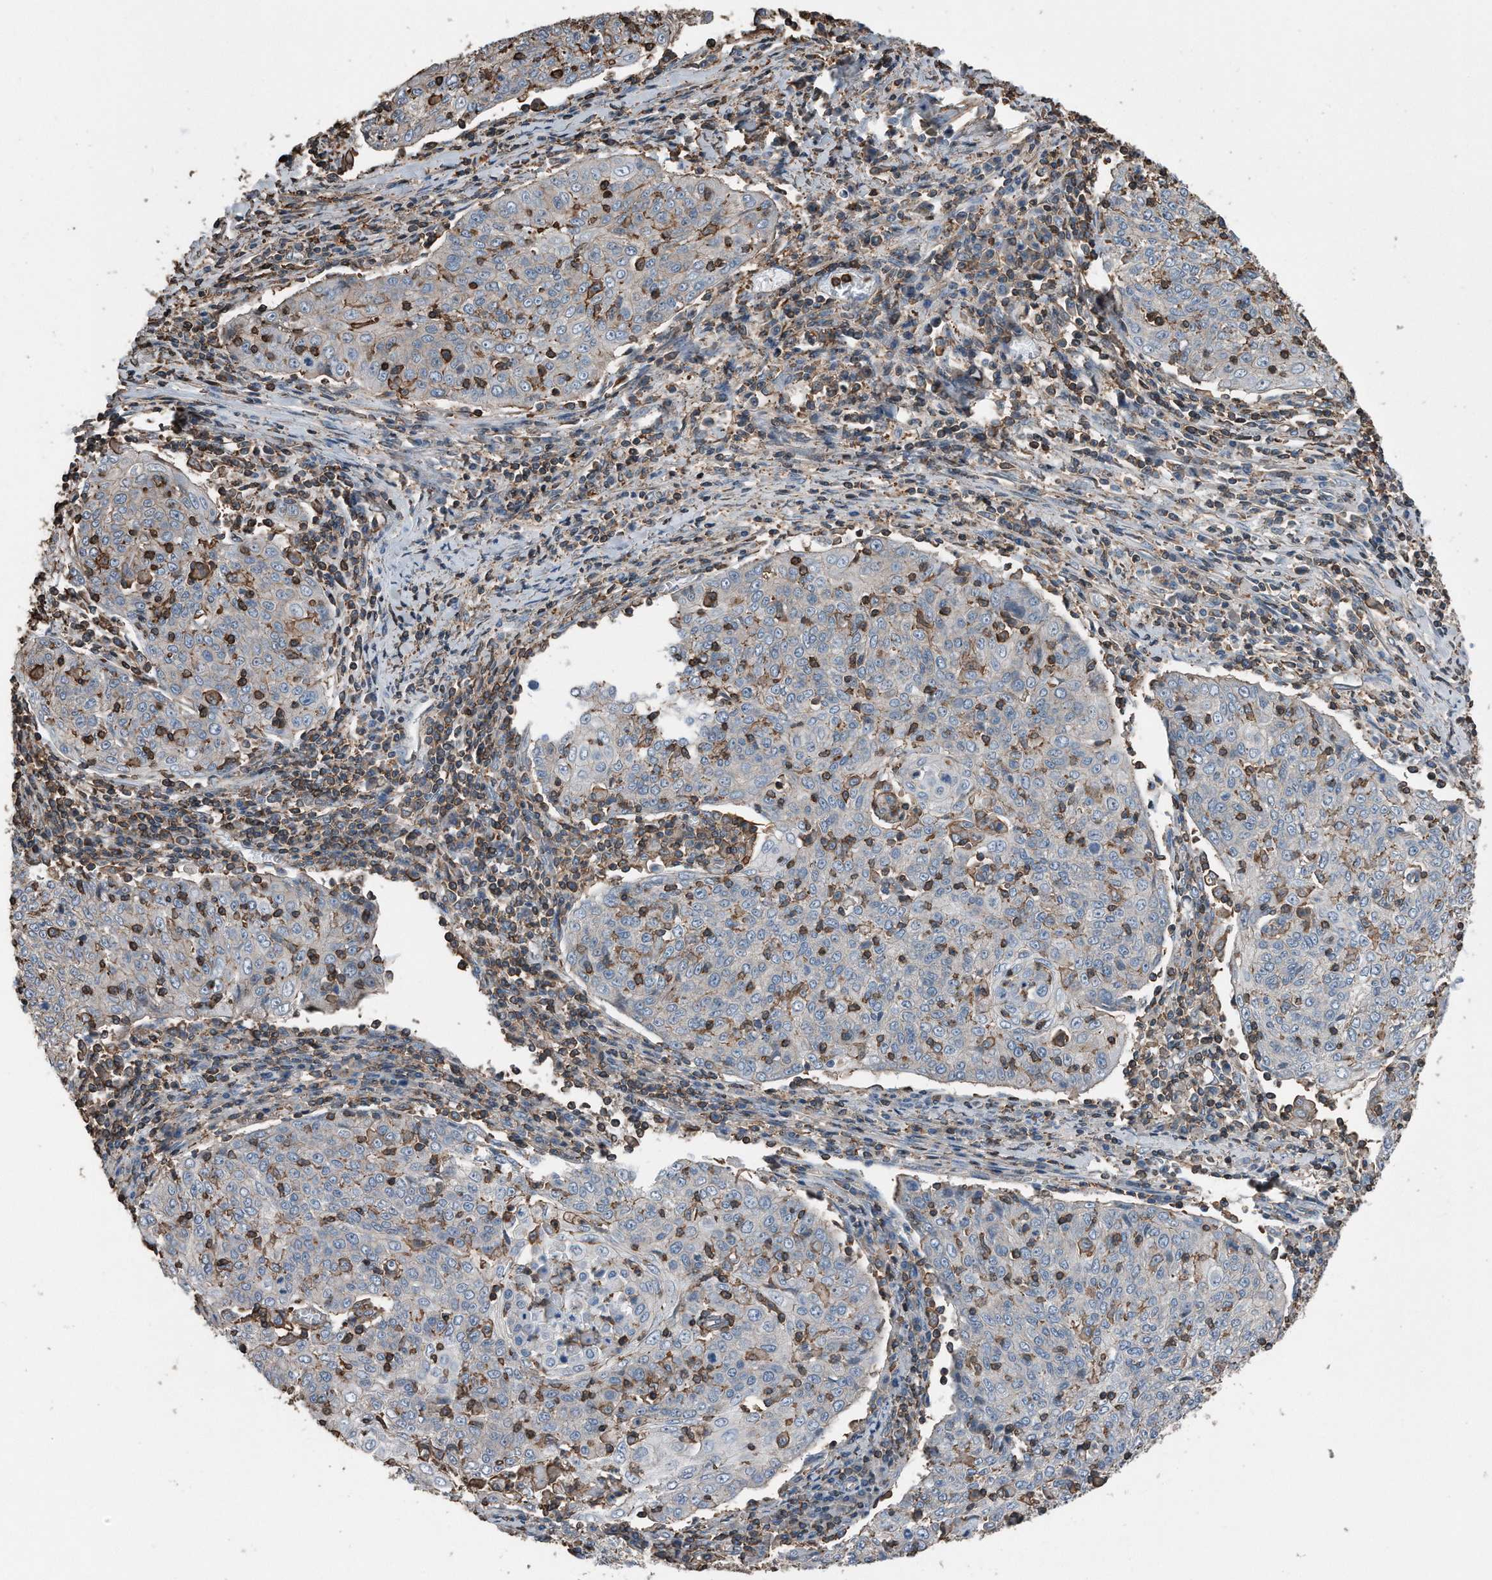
{"staining": {"intensity": "negative", "quantity": "none", "location": "none"}, "tissue": "cervical cancer", "cell_type": "Tumor cells", "image_type": "cancer", "snomed": [{"axis": "morphology", "description": "Squamous cell carcinoma, NOS"}, {"axis": "topography", "description": "Cervix"}], "caption": "Cervical cancer was stained to show a protein in brown. There is no significant expression in tumor cells.", "gene": "RSPO3", "patient": {"sex": "female", "age": 48}}